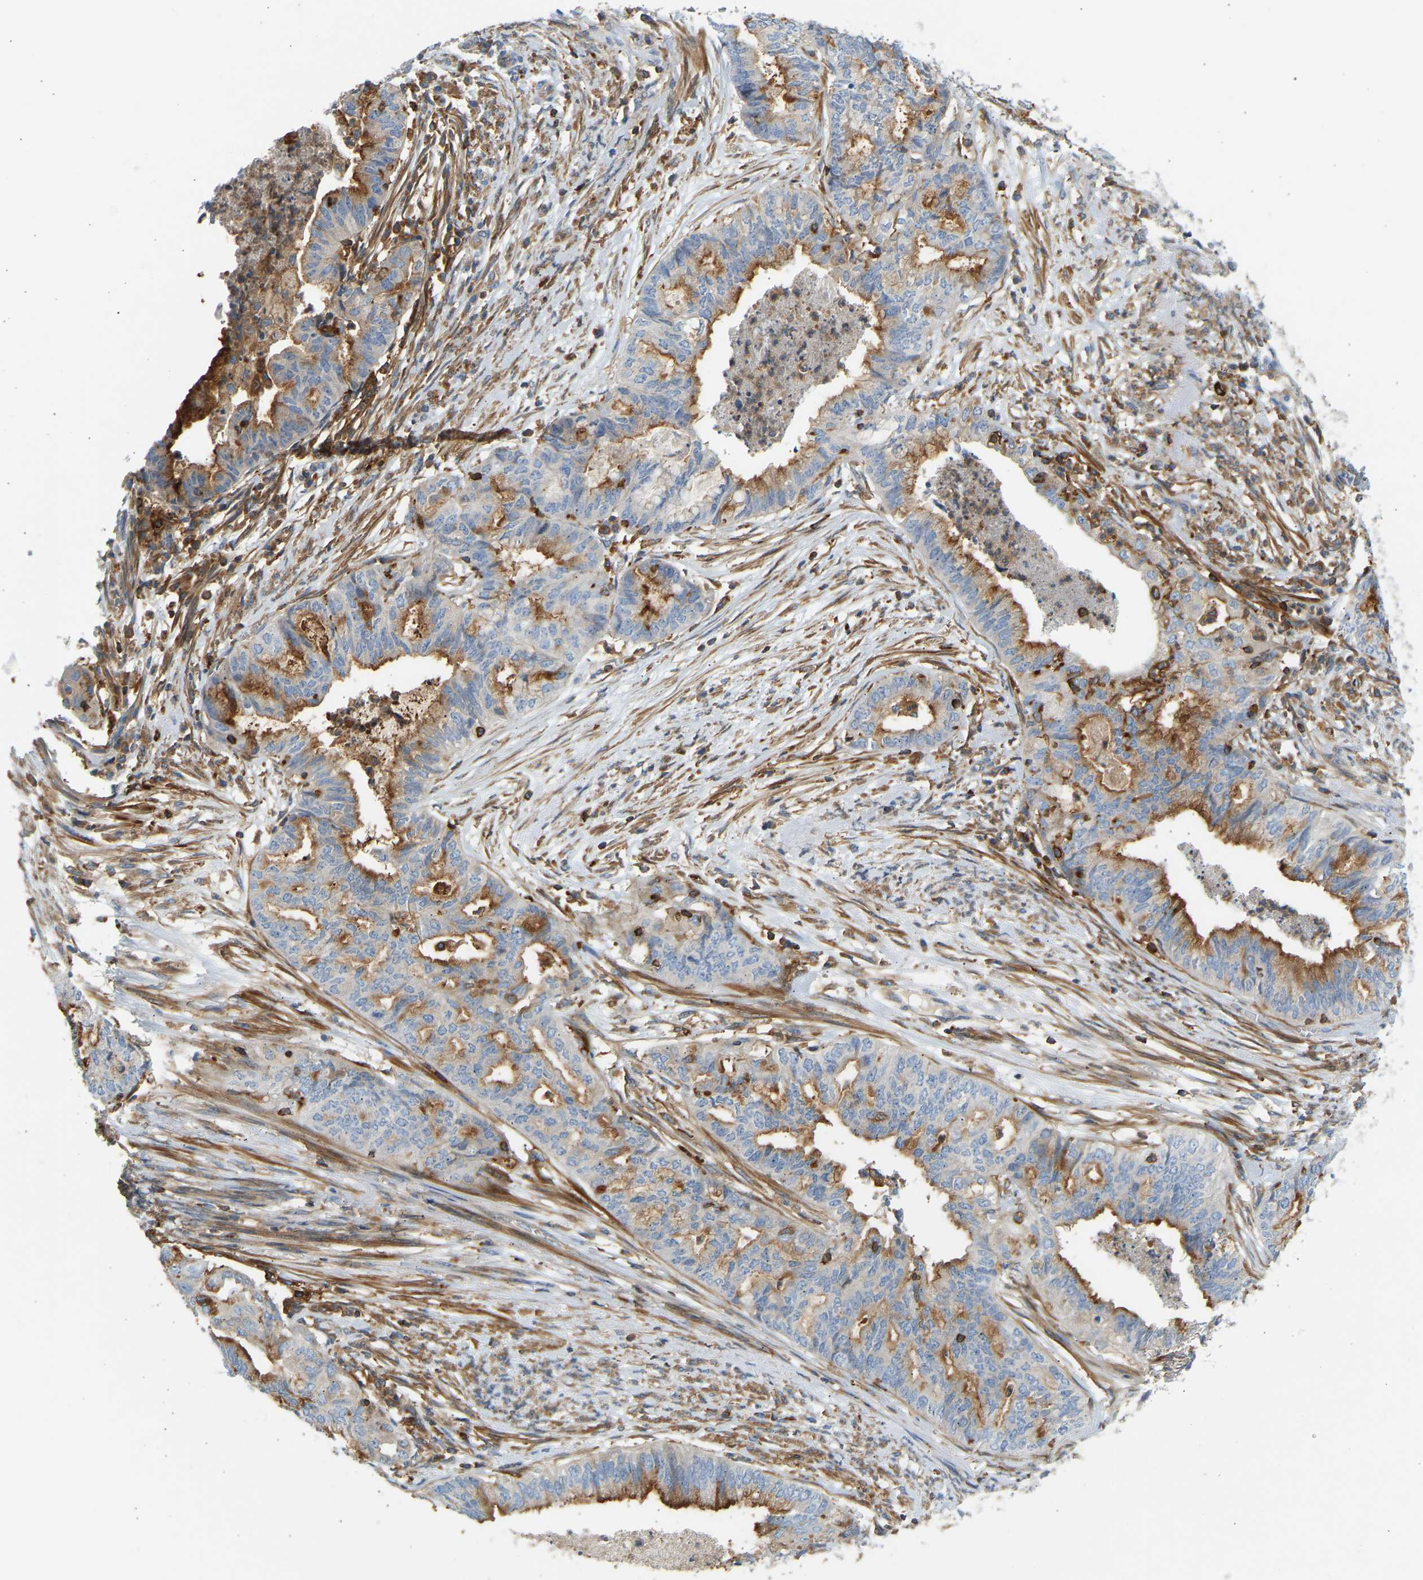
{"staining": {"intensity": "moderate", "quantity": "25%-75%", "location": "cytoplasmic/membranous"}, "tissue": "endometrial cancer", "cell_type": "Tumor cells", "image_type": "cancer", "snomed": [{"axis": "morphology", "description": "Adenocarcinoma, NOS"}, {"axis": "topography", "description": "Endometrium"}], "caption": "Tumor cells display medium levels of moderate cytoplasmic/membranous positivity in approximately 25%-75% of cells in endometrial adenocarcinoma.", "gene": "FNBP1", "patient": {"sex": "female", "age": 79}}